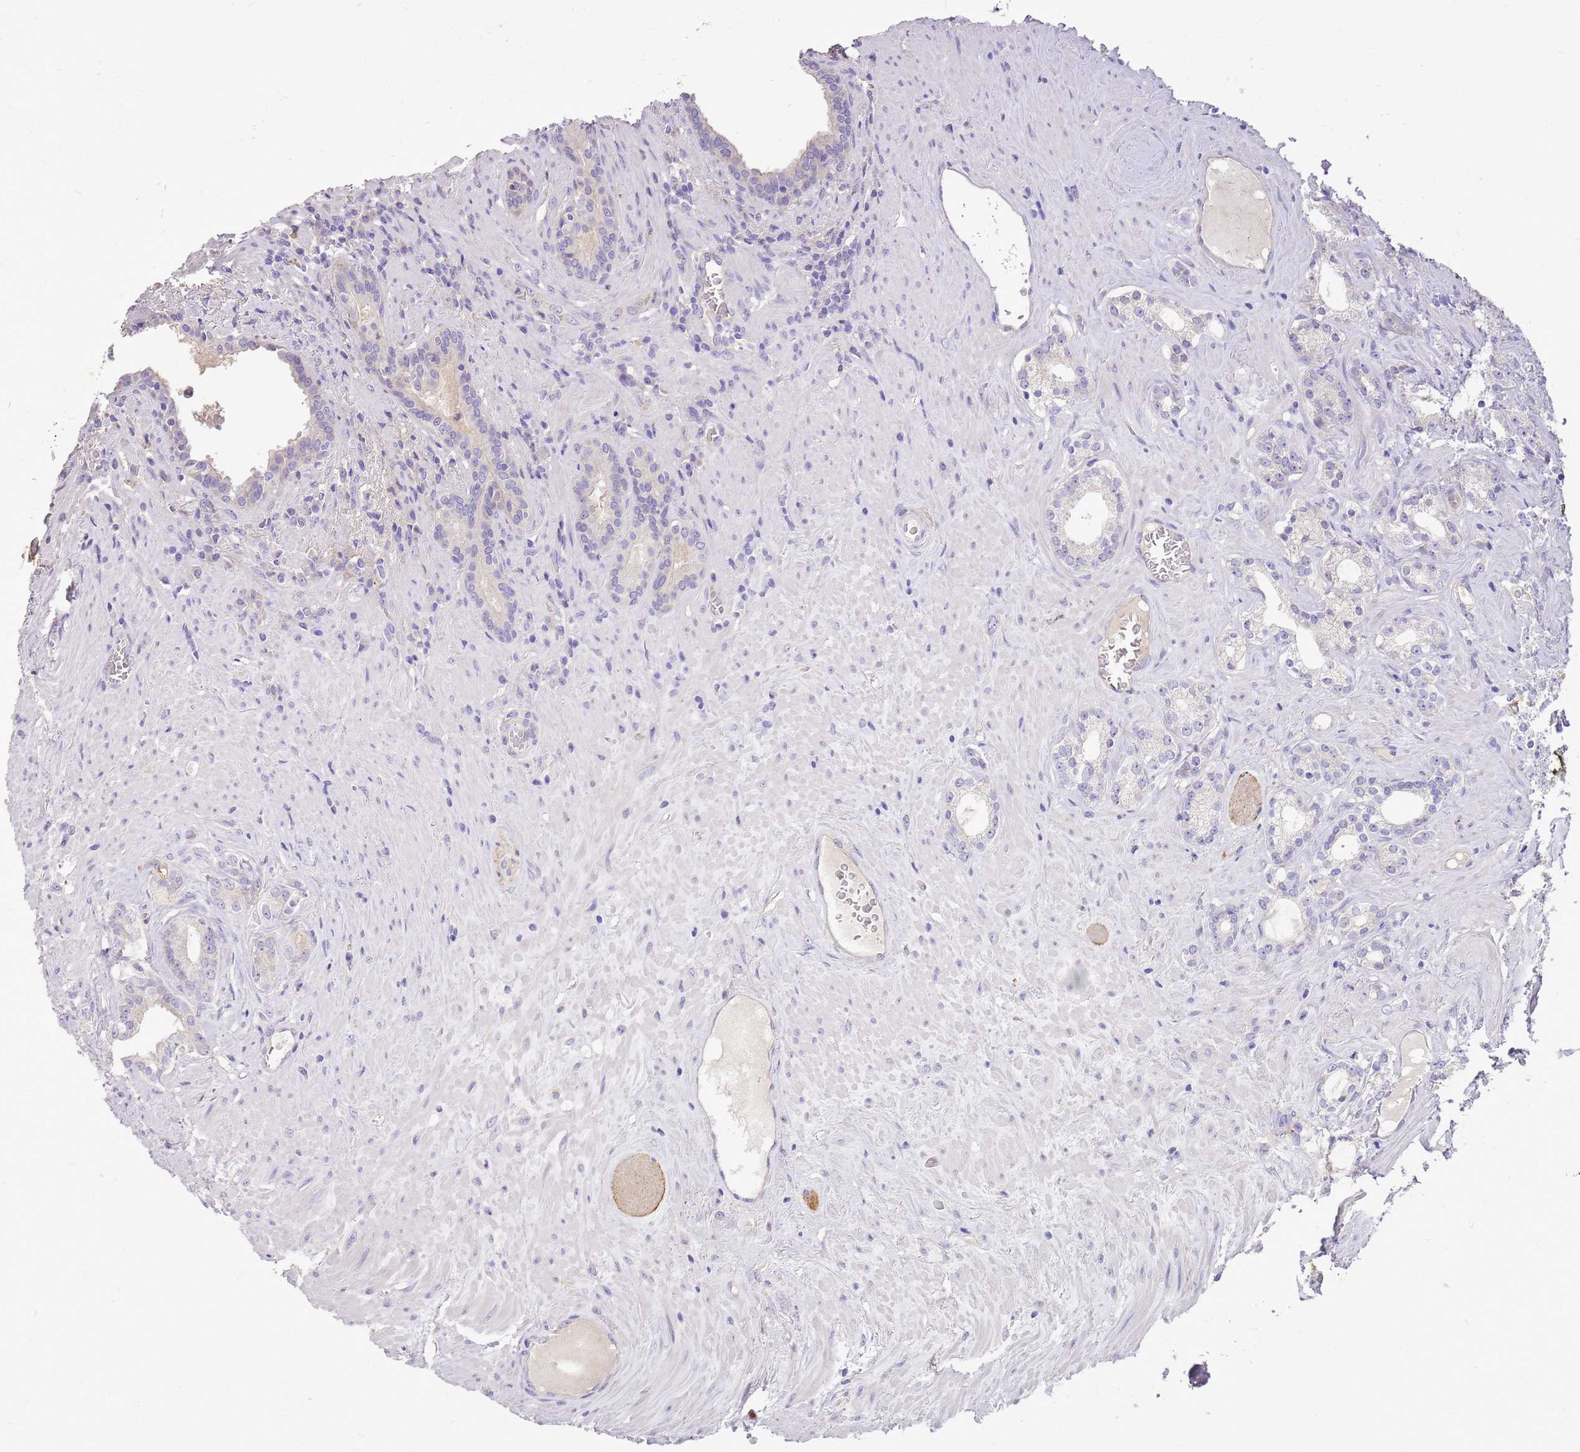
{"staining": {"intensity": "negative", "quantity": "none", "location": "none"}, "tissue": "prostate cancer", "cell_type": "Tumor cells", "image_type": "cancer", "snomed": [{"axis": "morphology", "description": "Adenocarcinoma, Low grade"}, {"axis": "topography", "description": "Prostate"}], "caption": "Human prostate low-grade adenocarcinoma stained for a protein using immunohistochemistry demonstrates no positivity in tumor cells.", "gene": "NTN4", "patient": {"sex": "male", "age": 71}}